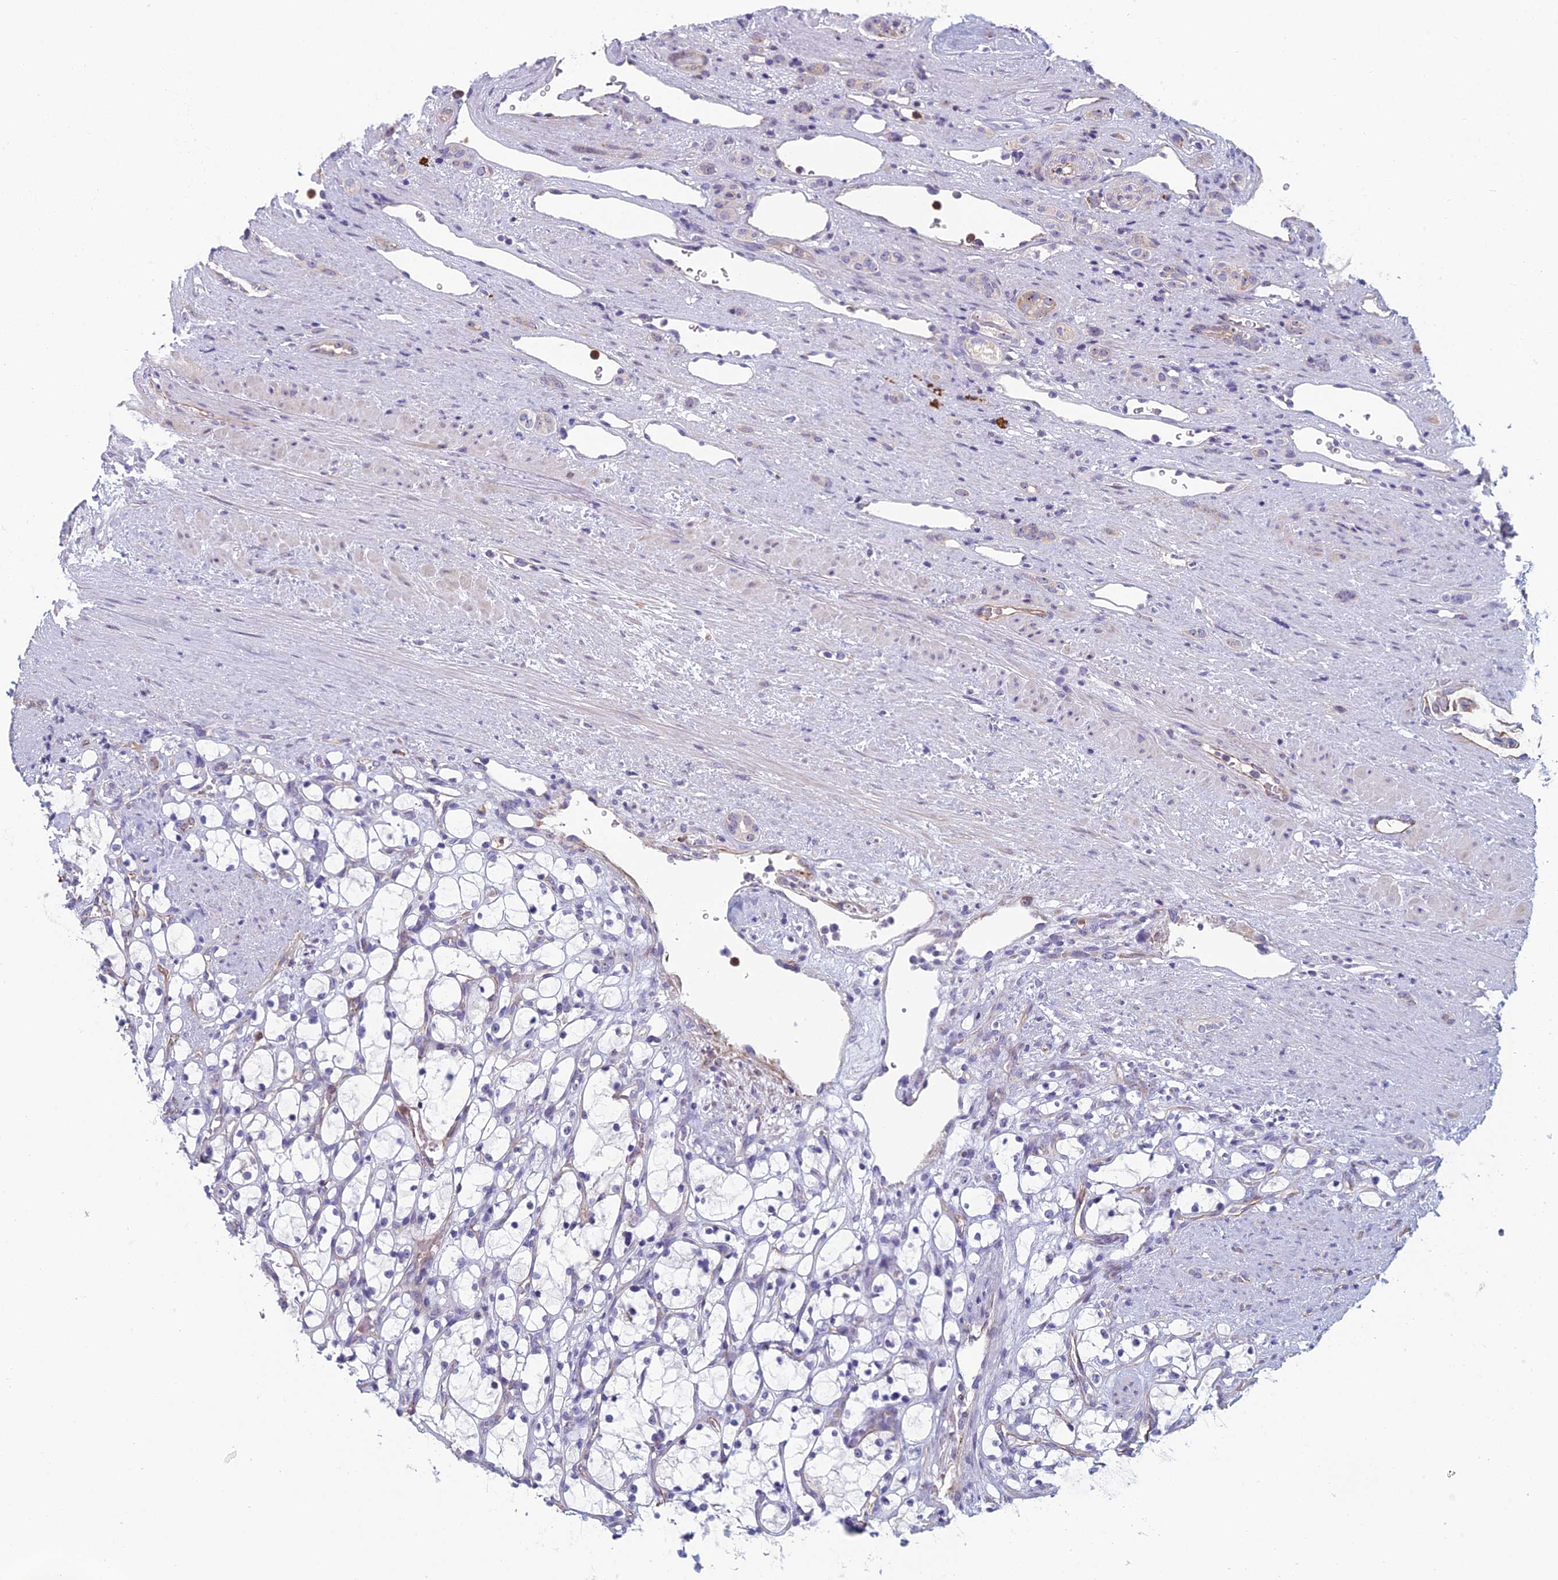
{"staining": {"intensity": "negative", "quantity": "none", "location": "none"}, "tissue": "renal cancer", "cell_type": "Tumor cells", "image_type": "cancer", "snomed": [{"axis": "morphology", "description": "Adenocarcinoma, NOS"}, {"axis": "topography", "description": "Kidney"}], "caption": "Immunohistochemistry image of human renal cancer stained for a protein (brown), which reveals no expression in tumor cells.", "gene": "NOC2L", "patient": {"sex": "female", "age": 69}}